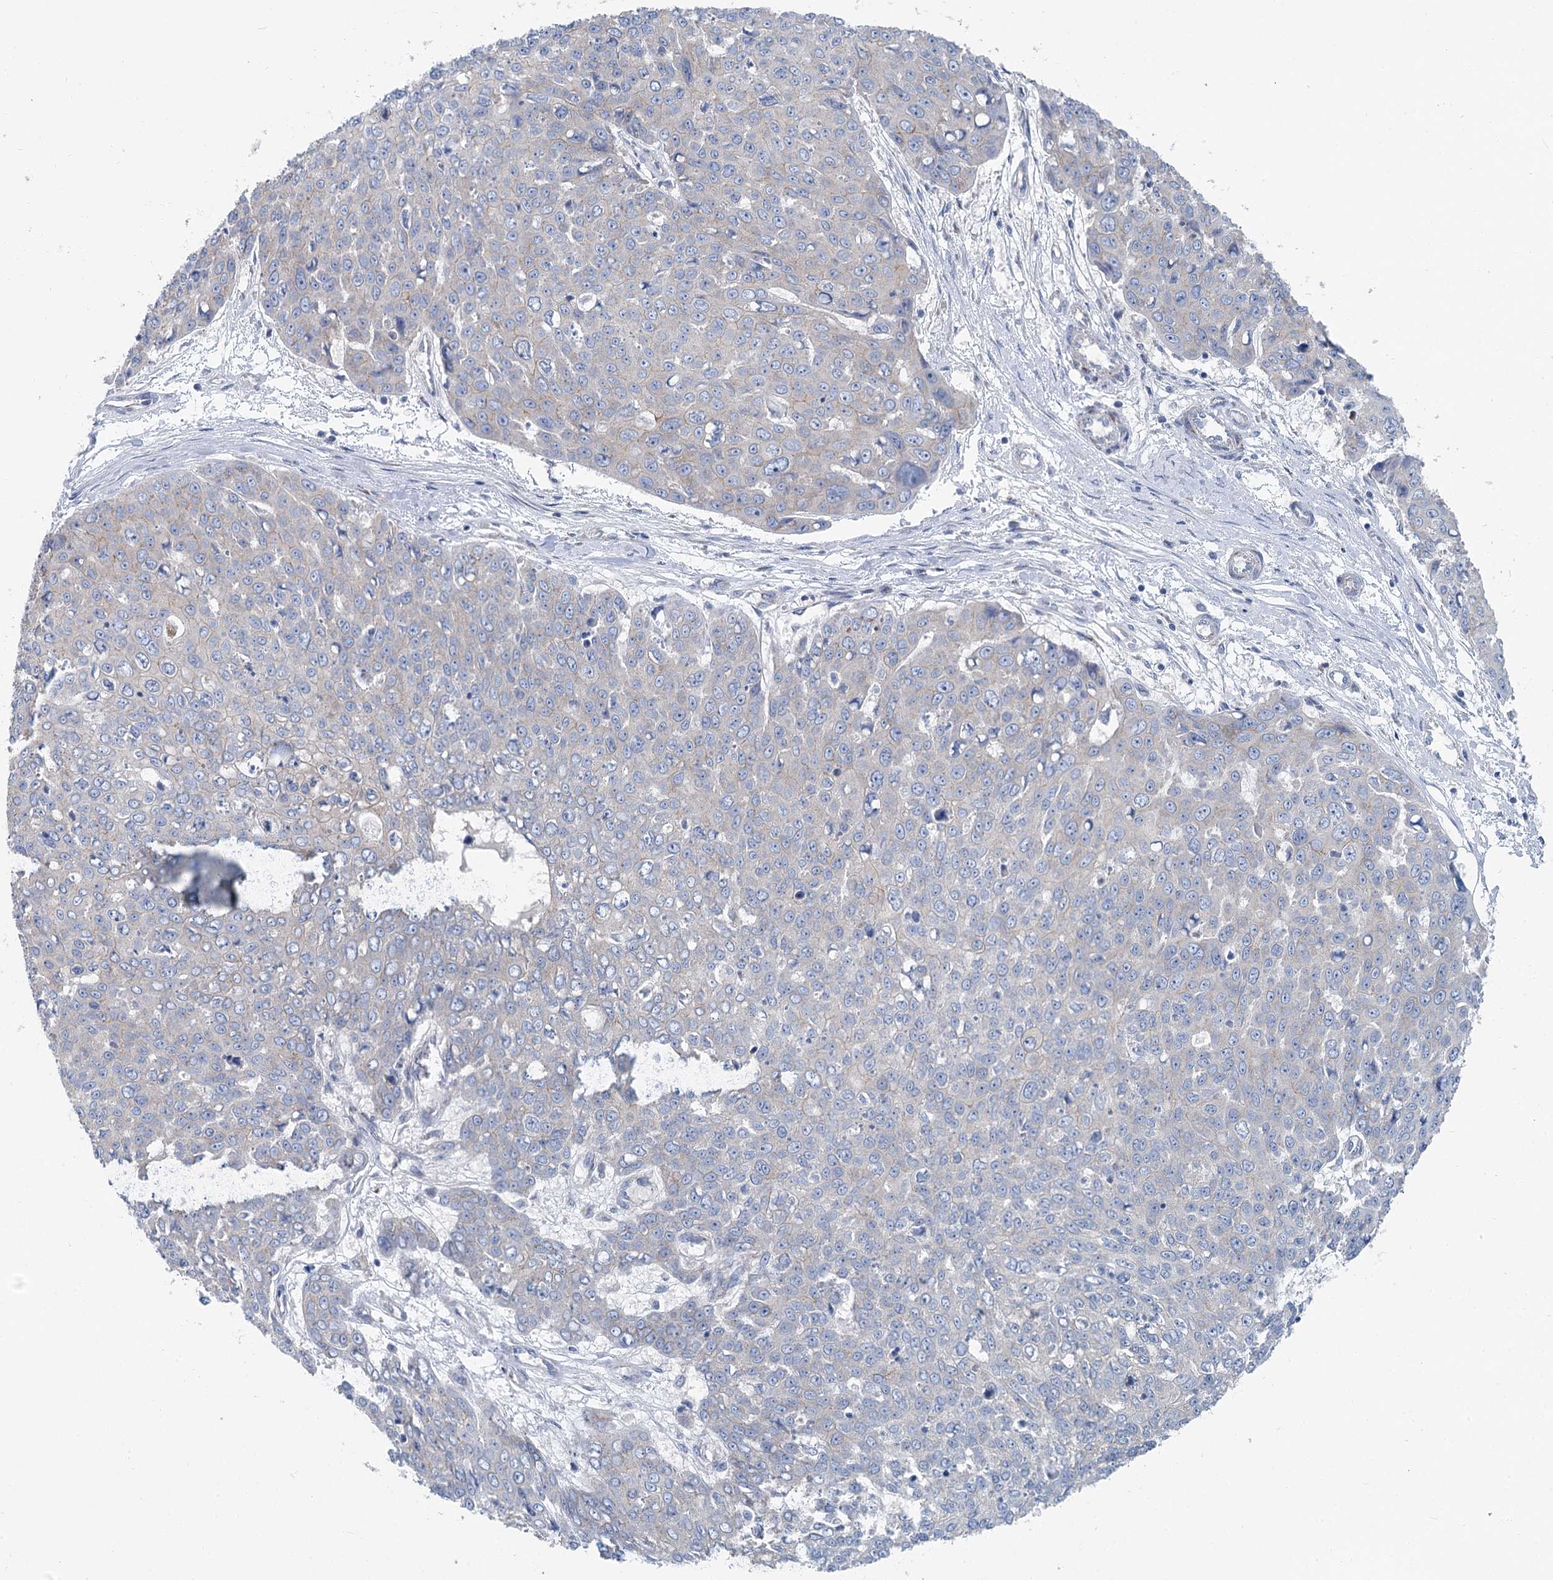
{"staining": {"intensity": "negative", "quantity": "none", "location": "none"}, "tissue": "skin cancer", "cell_type": "Tumor cells", "image_type": "cancer", "snomed": [{"axis": "morphology", "description": "Squamous cell carcinoma, NOS"}, {"axis": "topography", "description": "Skin"}], "caption": "Immunohistochemistry (IHC) of human skin squamous cell carcinoma exhibits no positivity in tumor cells.", "gene": "MARK2", "patient": {"sex": "male", "age": 71}}